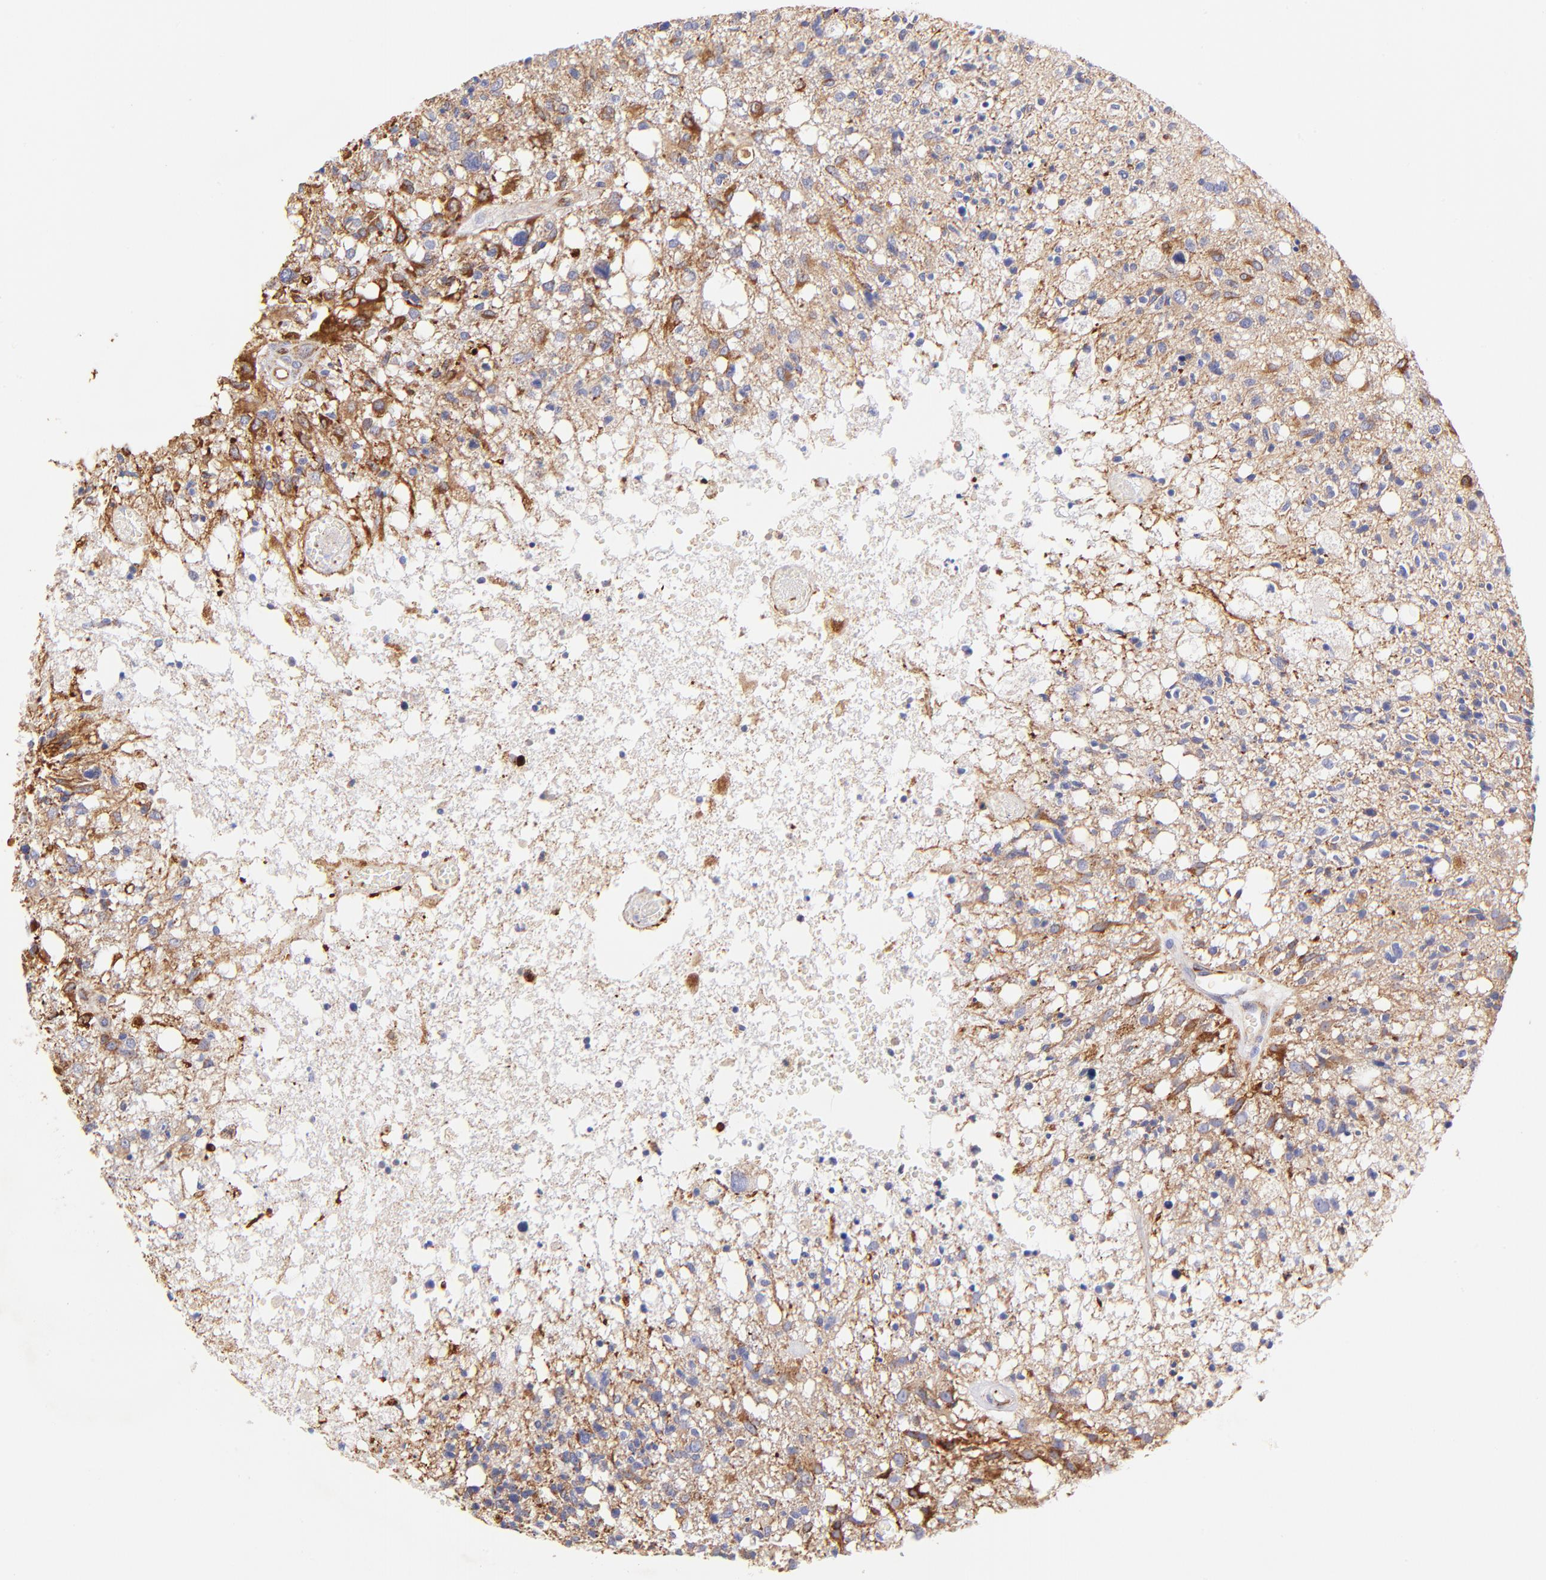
{"staining": {"intensity": "strong", "quantity": "25%-75%", "location": "cytoplasmic/membranous"}, "tissue": "glioma", "cell_type": "Tumor cells", "image_type": "cancer", "snomed": [{"axis": "morphology", "description": "Glioma, malignant, High grade"}, {"axis": "topography", "description": "Cerebral cortex"}], "caption": "This is an image of IHC staining of malignant glioma (high-grade), which shows strong staining in the cytoplasmic/membranous of tumor cells.", "gene": "SPARC", "patient": {"sex": "male", "age": 76}}